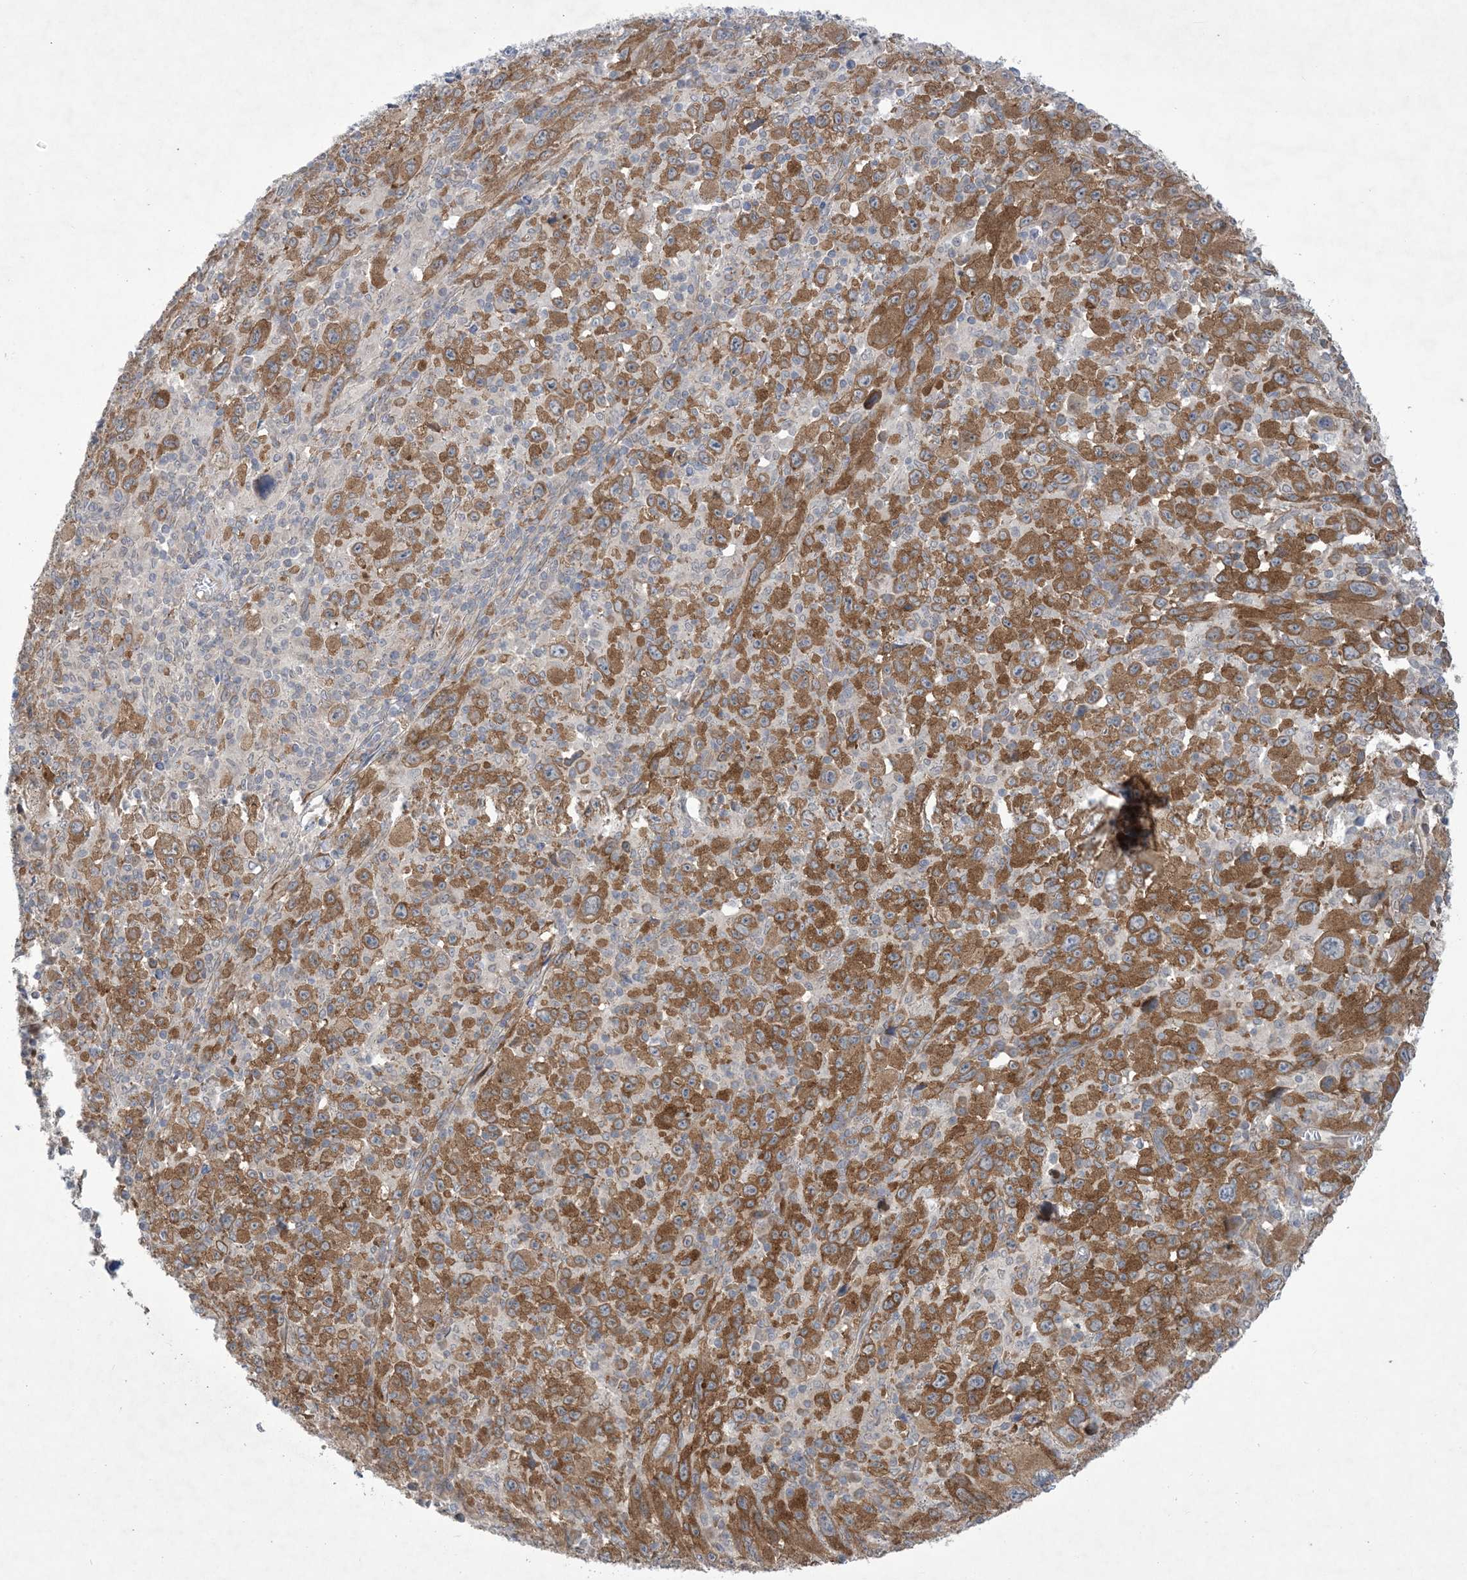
{"staining": {"intensity": "moderate", "quantity": "25%-75%", "location": "cytoplasmic/membranous"}, "tissue": "melanoma", "cell_type": "Tumor cells", "image_type": "cancer", "snomed": [{"axis": "morphology", "description": "Malignant melanoma, Metastatic site"}, {"axis": "topography", "description": "Skin"}], "caption": "This is a micrograph of immunohistochemistry (IHC) staining of melanoma, which shows moderate positivity in the cytoplasmic/membranous of tumor cells.", "gene": "EHBP1", "patient": {"sex": "female", "age": 56}}